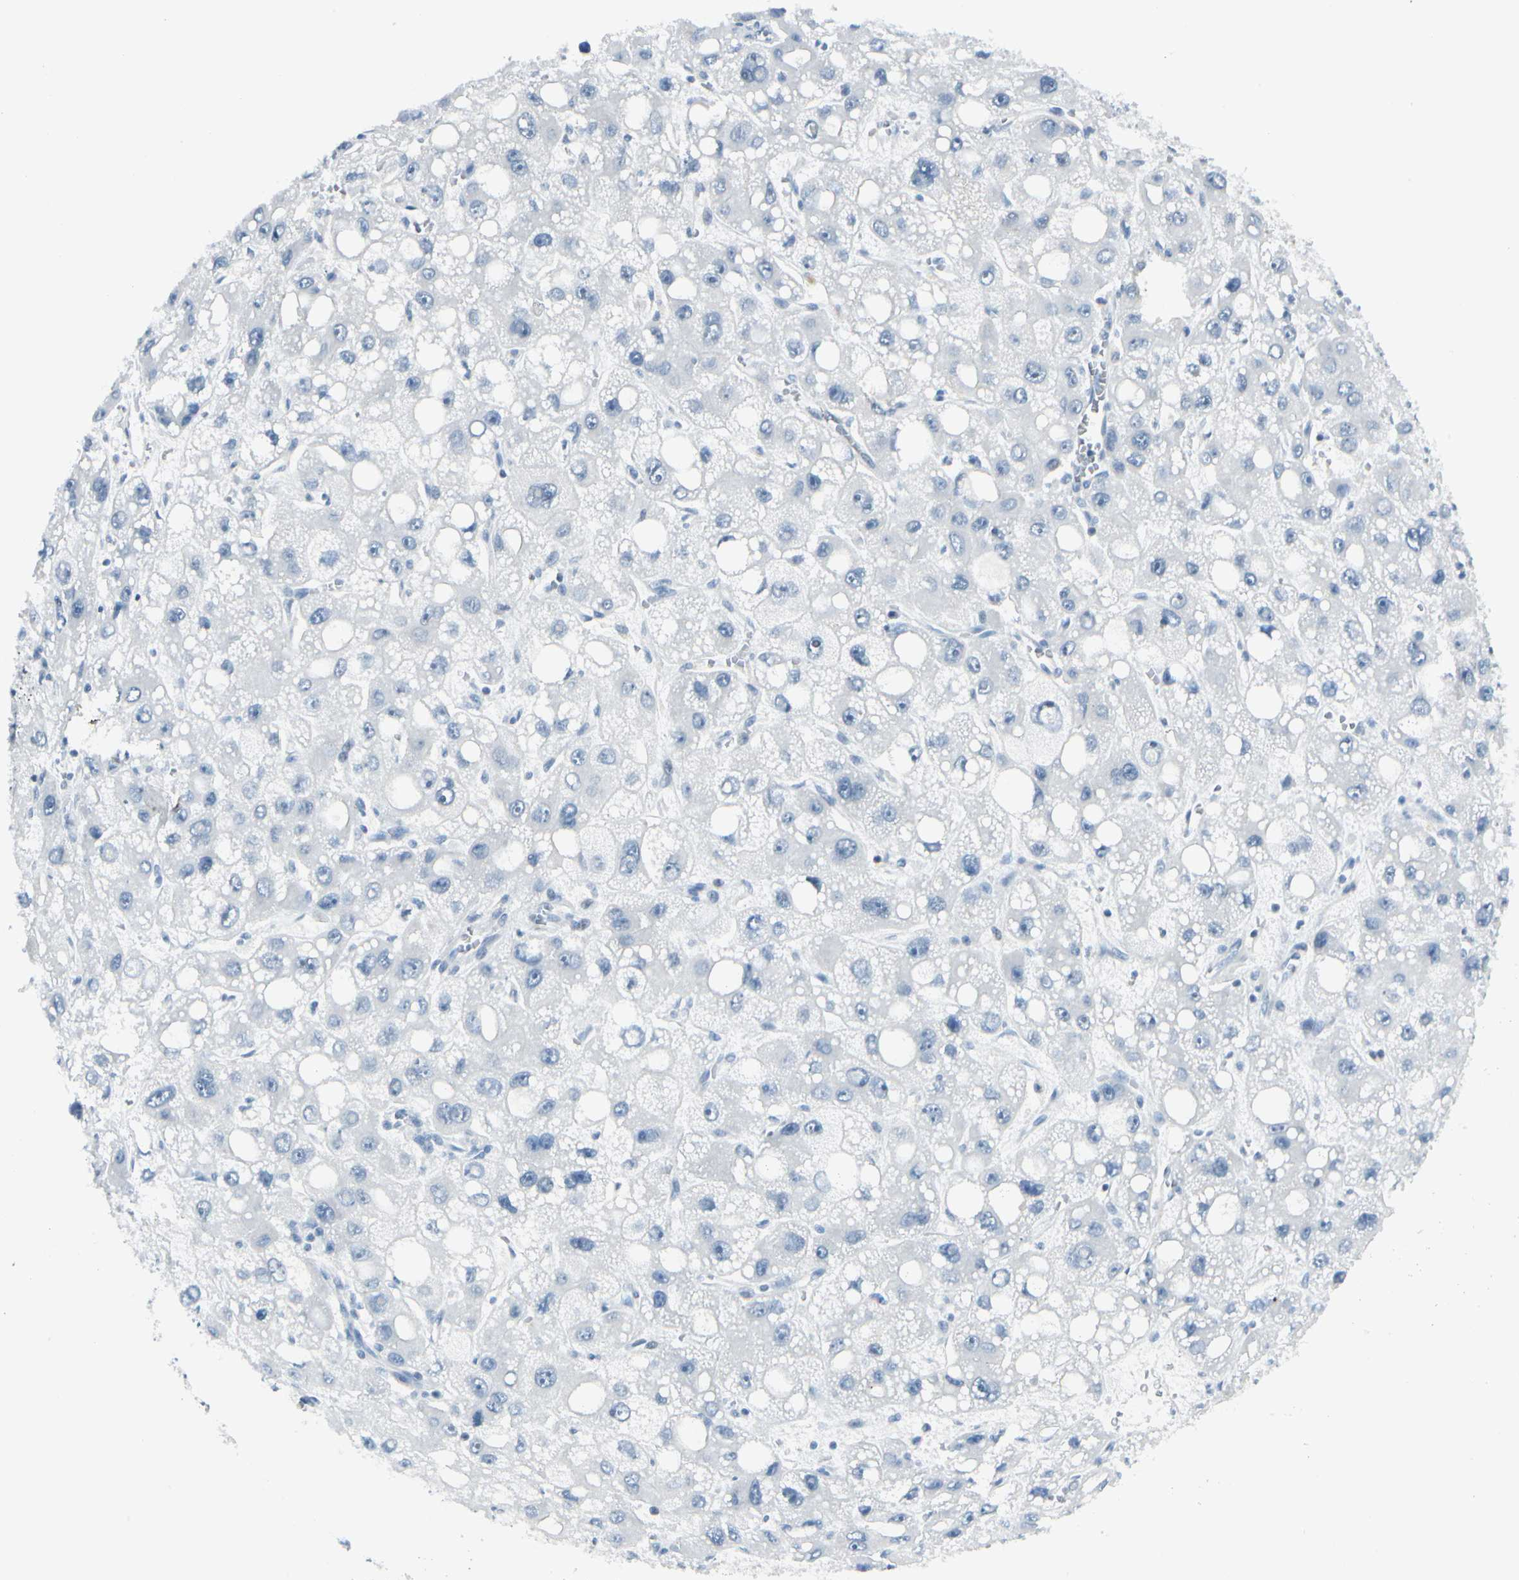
{"staining": {"intensity": "negative", "quantity": "none", "location": "none"}, "tissue": "liver cancer", "cell_type": "Tumor cells", "image_type": "cancer", "snomed": [{"axis": "morphology", "description": "Carcinoma, Hepatocellular, NOS"}, {"axis": "topography", "description": "Liver"}], "caption": "Liver cancer stained for a protein using IHC exhibits no staining tumor cells.", "gene": "ZSCAN1", "patient": {"sex": "male", "age": 55}}